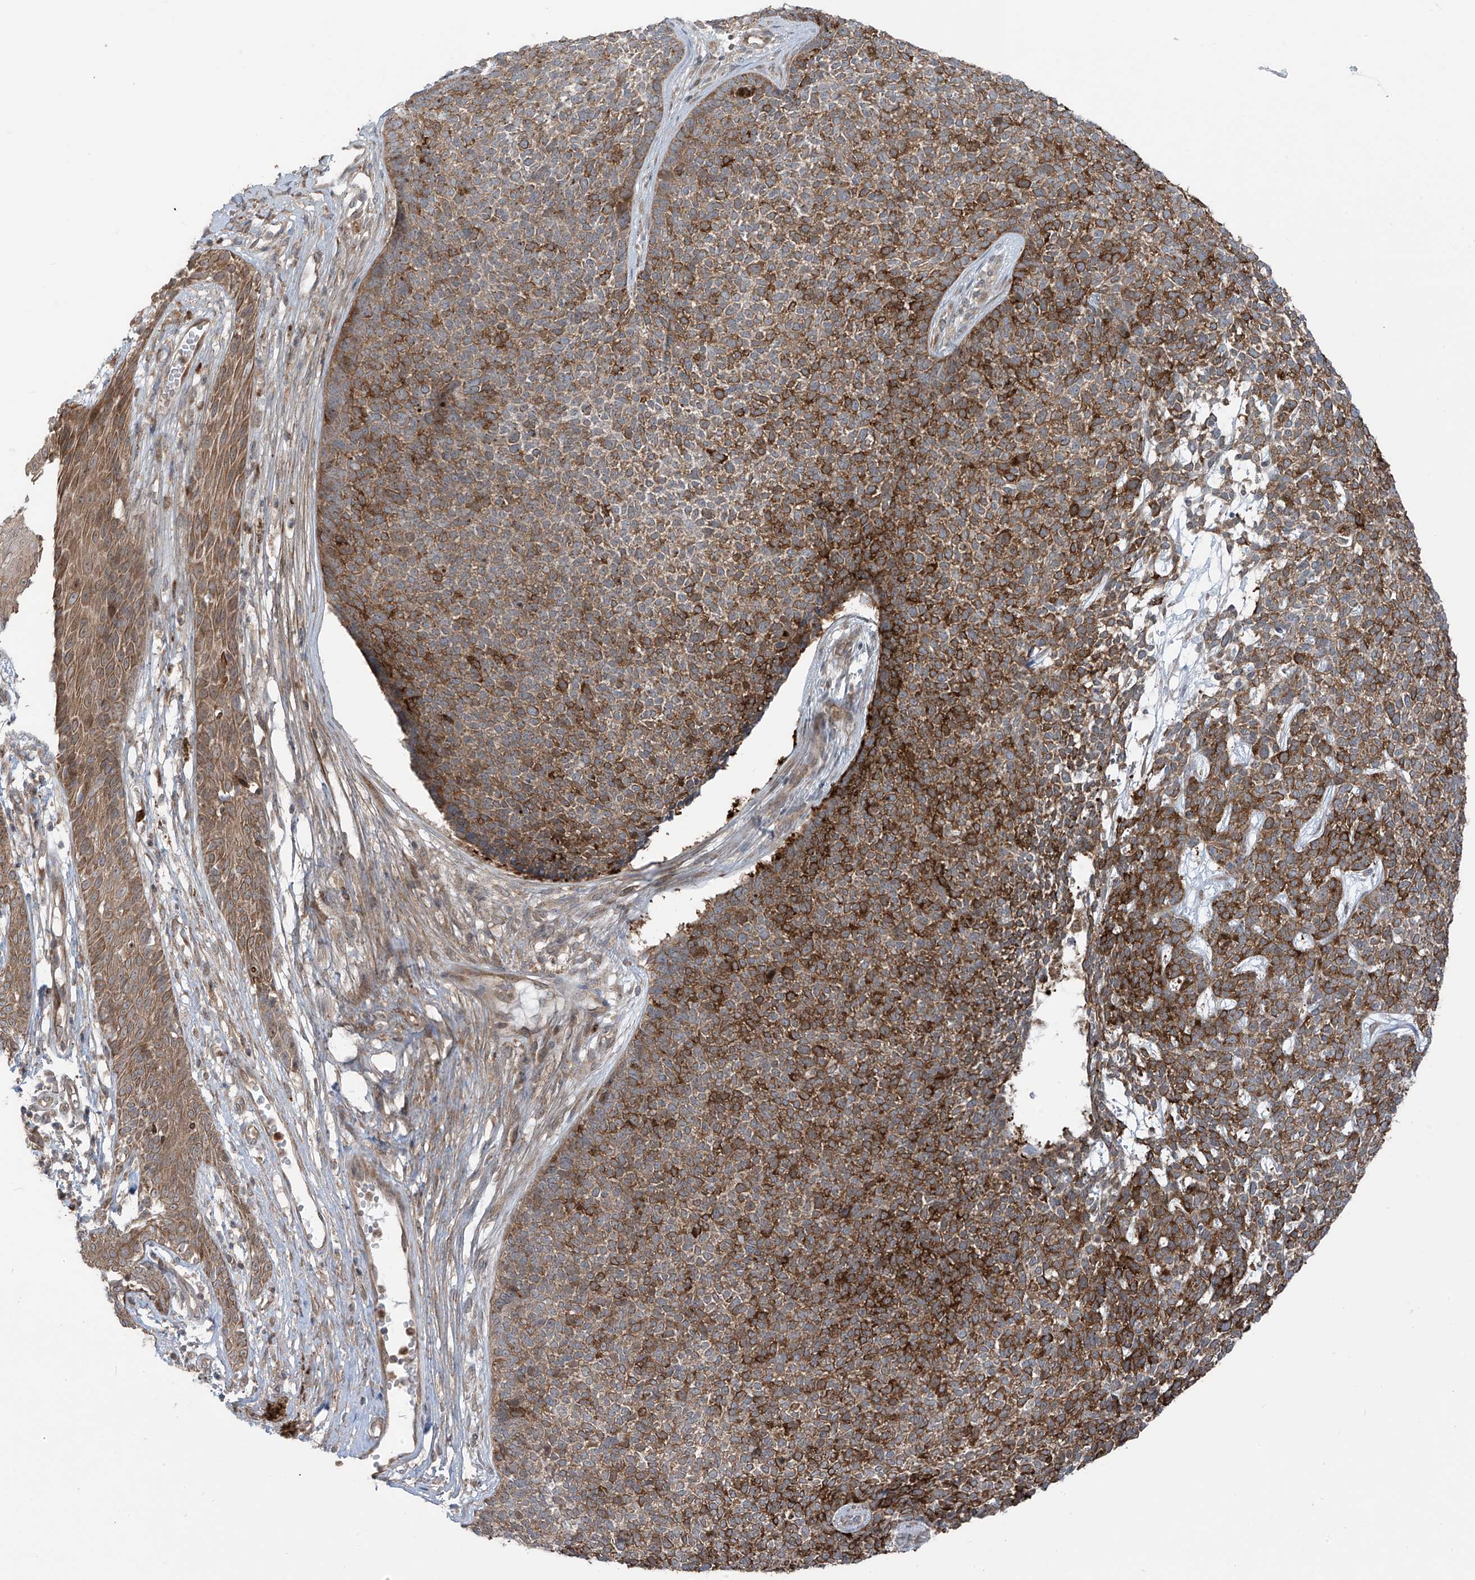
{"staining": {"intensity": "strong", "quantity": "25%-75%", "location": "cytoplasmic/membranous"}, "tissue": "skin cancer", "cell_type": "Tumor cells", "image_type": "cancer", "snomed": [{"axis": "morphology", "description": "Basal cell carcinoma"}, {"axis": "topography", "description": "Skin"}], "caption": "High-magnification brightfield microscopy of skin basal cell carcinoma stained with DAB (brown) and counterstained with hematoxylin (blue). tumor cells exhibit strong cytoplasmic/membranous staining is present in about25%-75% of cells.", "gene": "PDE11A", "patient": {"sex": "female", "age": 84}}